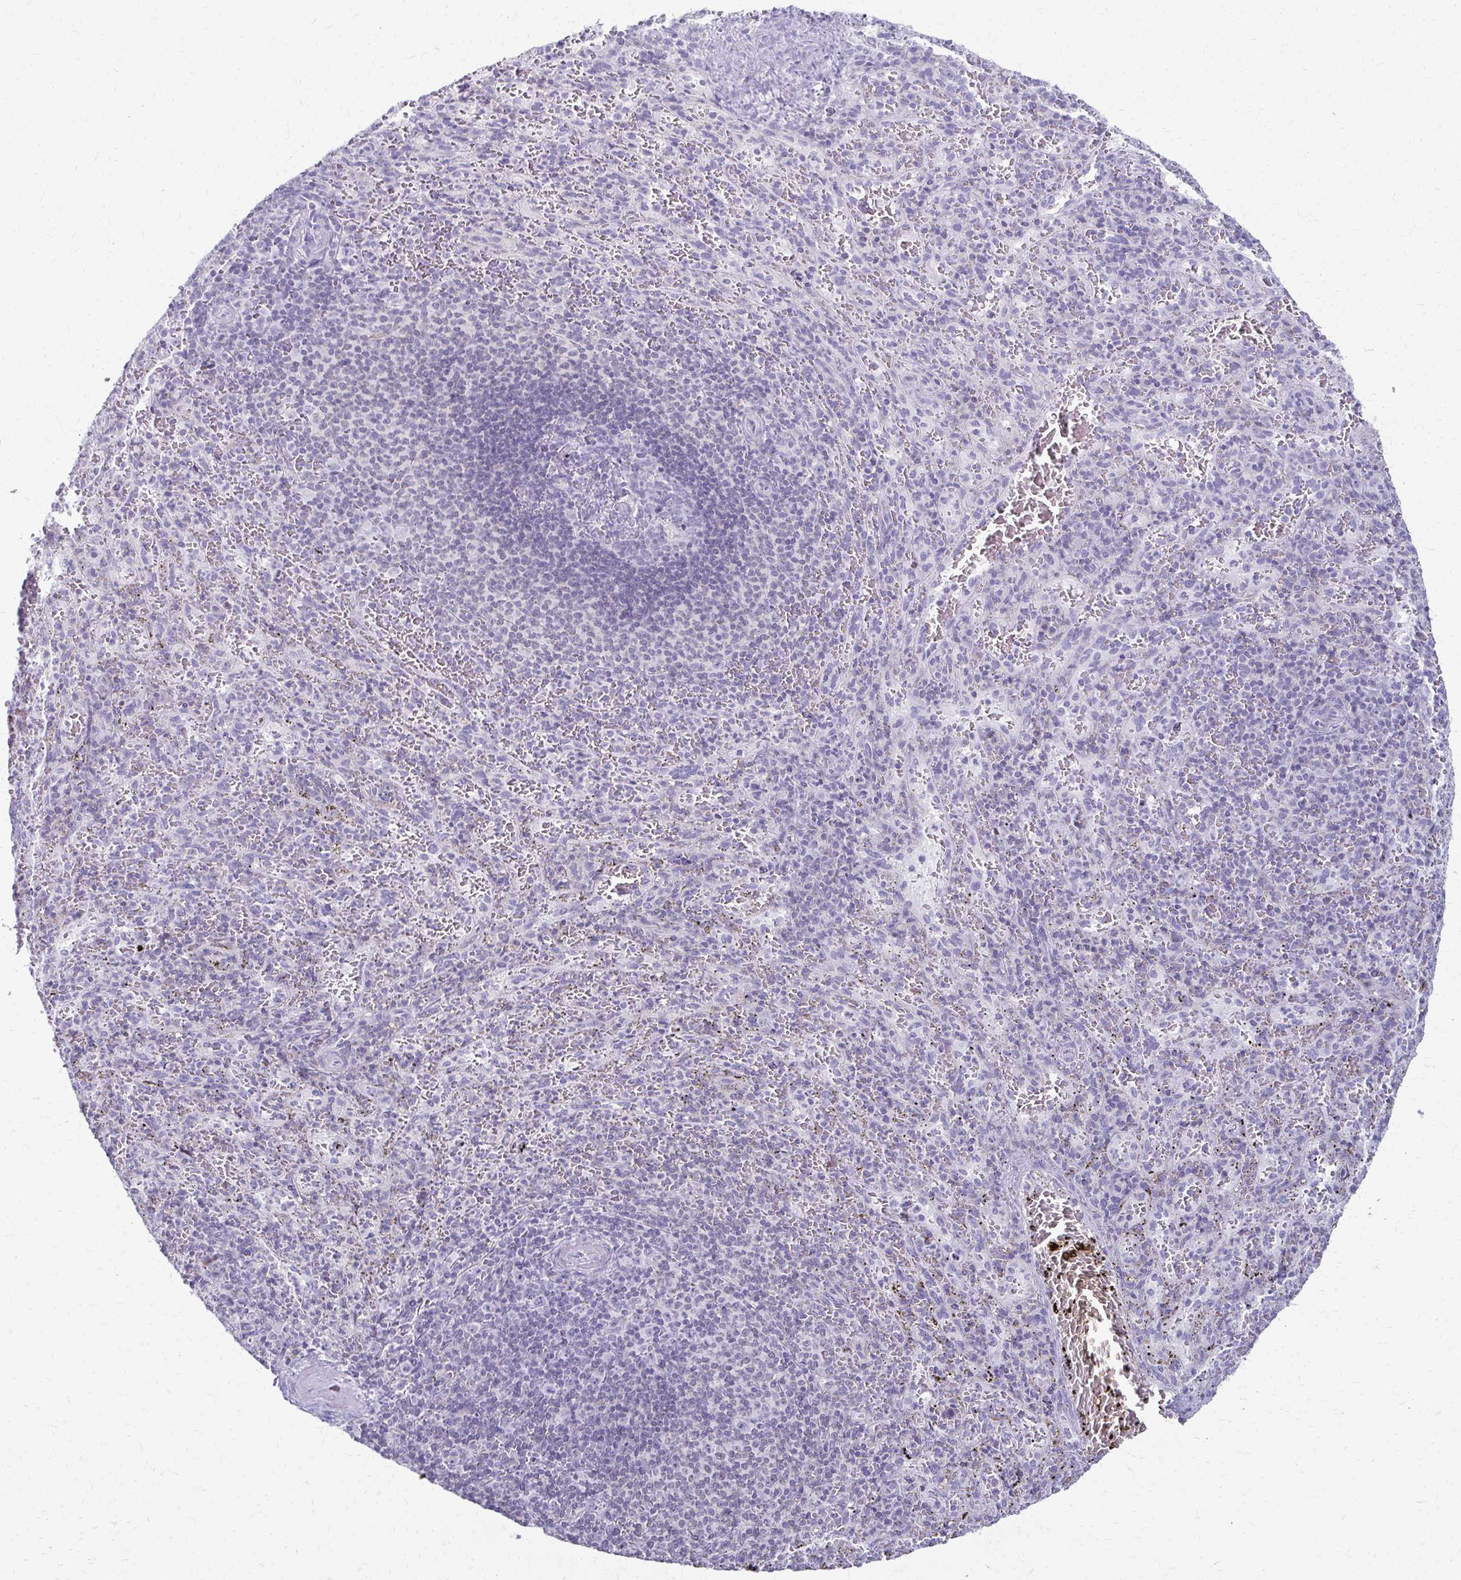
{"staining": {"intensity": "negative", "quantity": "none", "location": "none"}, "tissue": "spleen", "cell_type": "Cells in red pulp", "image_type": "normal", "snomed": [{"axis": "morphology", "description": "Normal tissue, NOS"}, {"axis": "topography", "description": "Spleen"}], "caption": "IHC micrograph of unremarkable spleen: spleen stained with DAB demonstrates no significant protein expression in cells in red pulp.", "gene": "FCGR2A", "patient": {"sex": "male", "age": 57}}